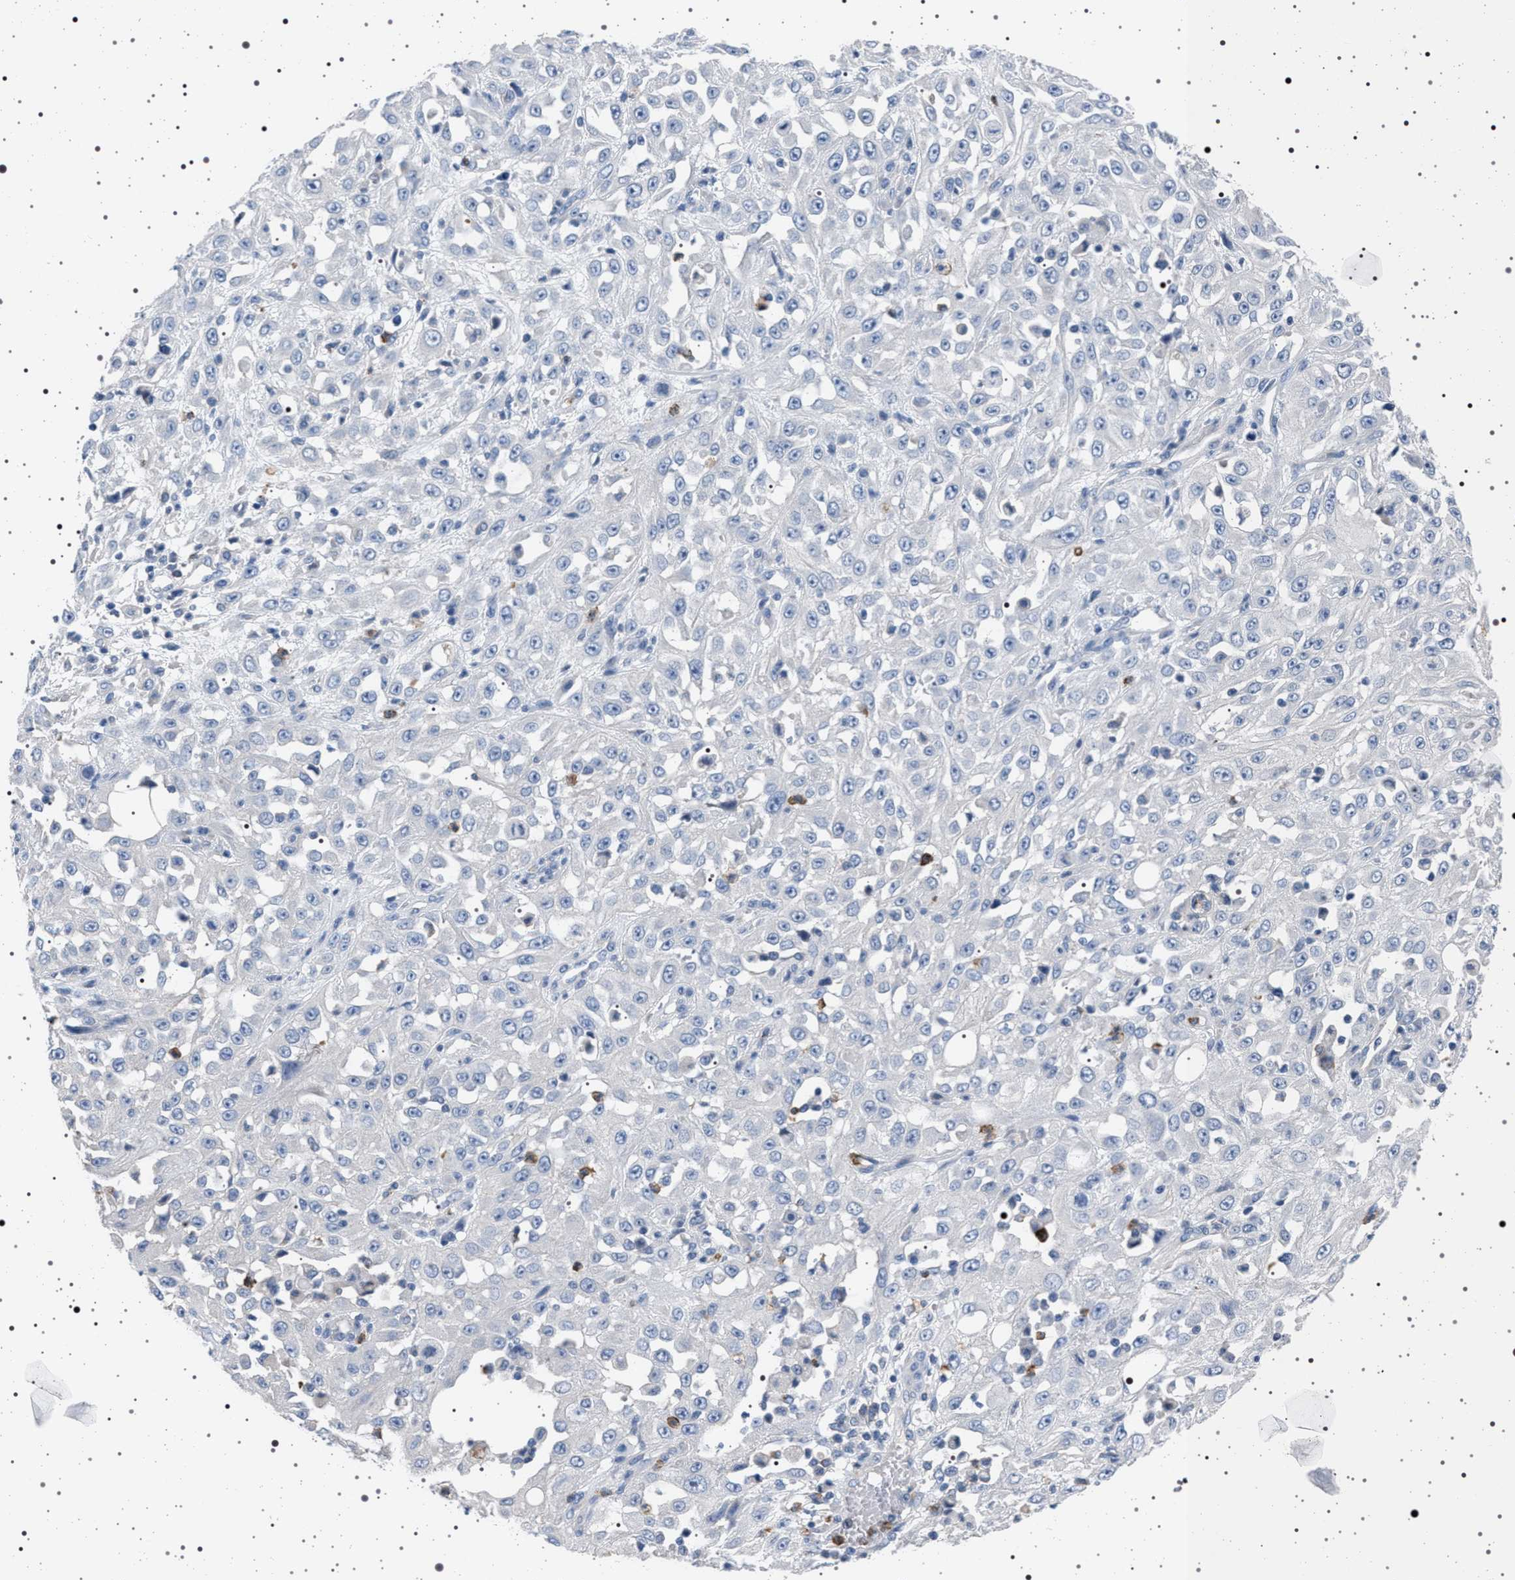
{"staining": {"intensity": "negative", "quantity": "none", "location": "none"}, "tissue": "skin cancer", "cell_type": "Tumor cells", "image_type": "cancer", "snomed": [{"axis": "morphology", "description": "Squamous cell carcinoma, NOS"}, {"axis": "morphology", "description": "Squamous cell carcinoma, metastatic, NOS"}, {"axis": "topography", "description": "Skin"}, {"axis": "topography", "description": "Lymph node"}], "caption": "Tumor cells show no significant protein positivity in skin squamous cell carcinoma. Nuclei are stained in blue.", "gene": "NAT9", "patient": {"sex": "male", "age": 75}}